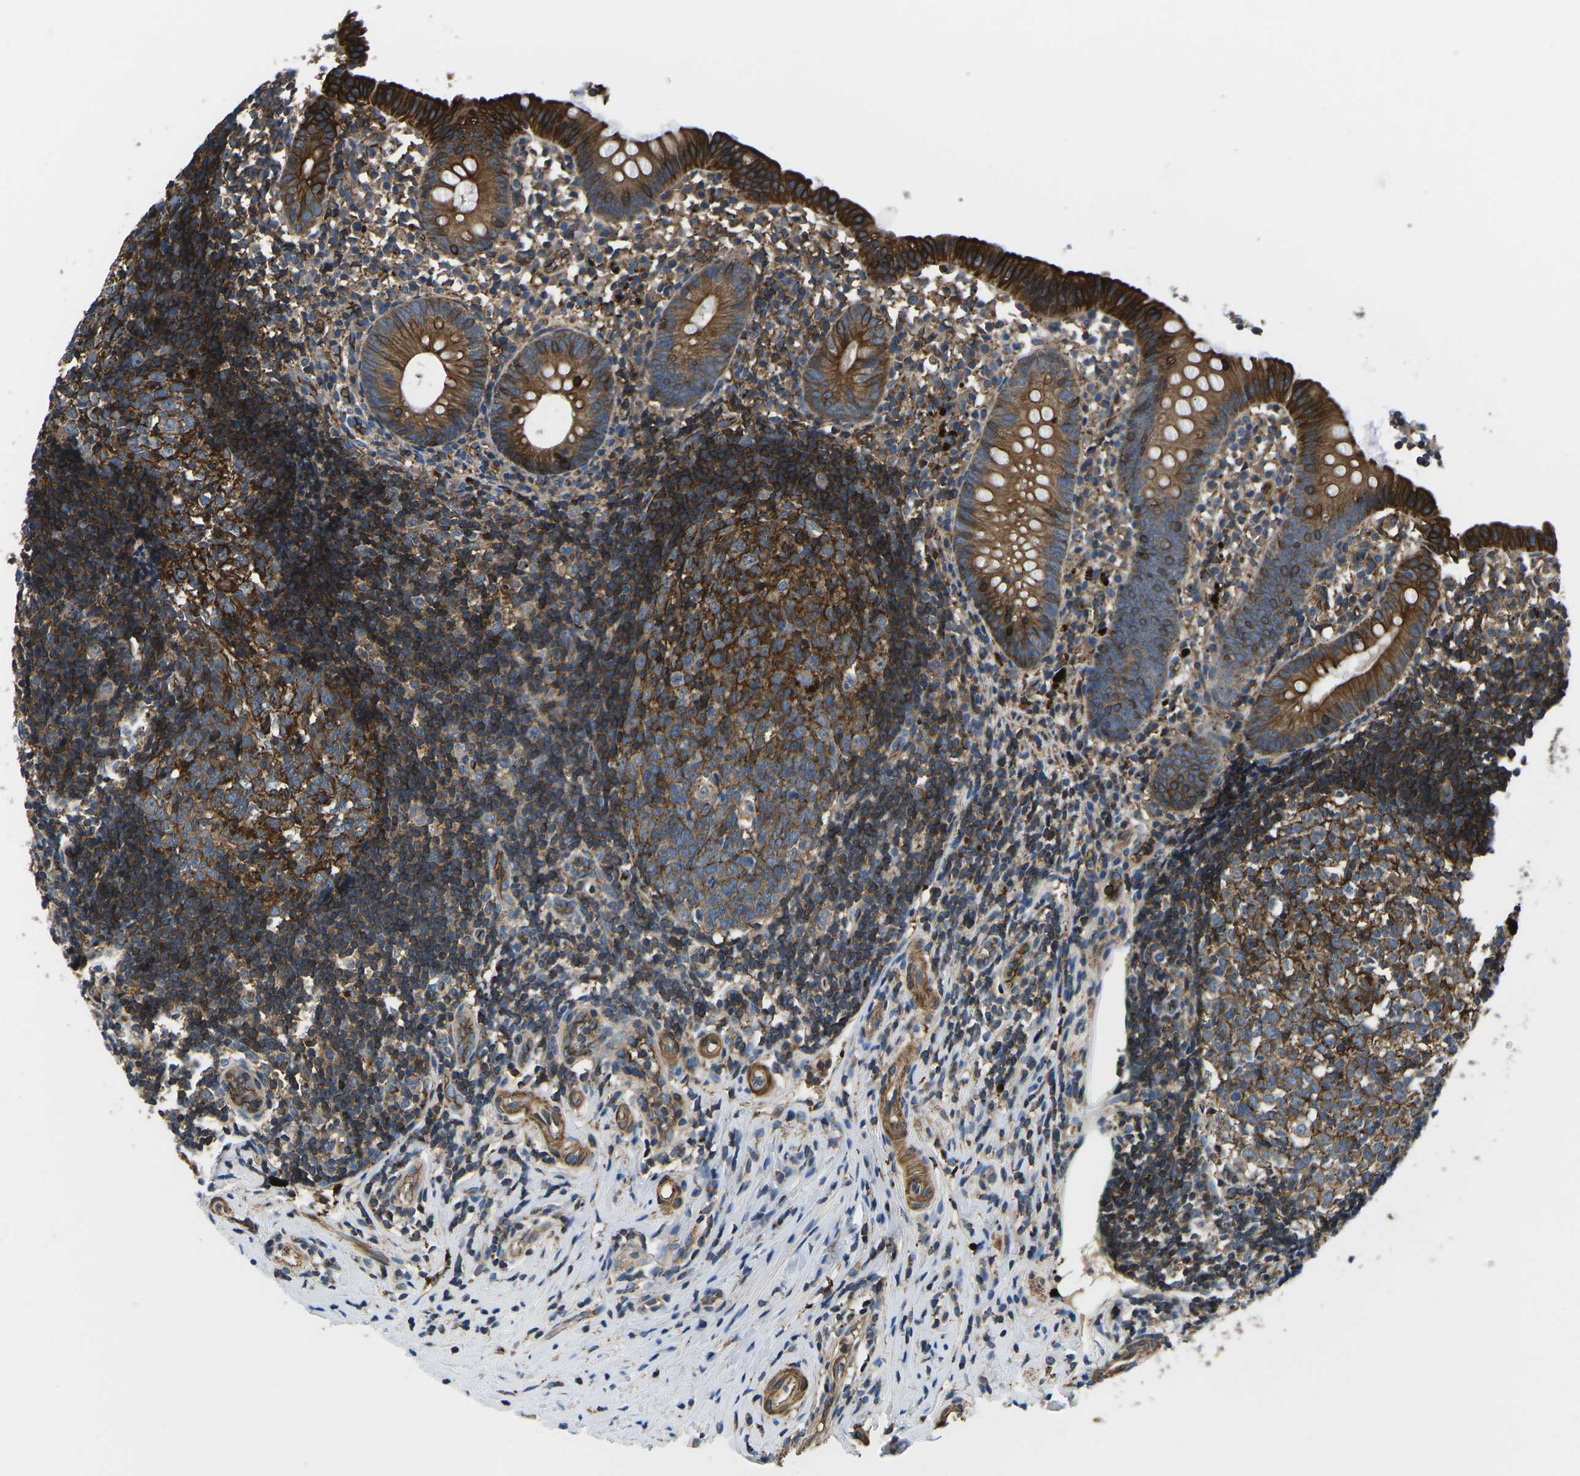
{"staining": {"intensity": "strong", "quantity": "25%-75%", "location": "cytoplasmic/membranous"}, "tissue": "appendix", "cell_type": "Glandular cells", "image_type": "normal", "snomed": [{"axis": "morphology", "description": "Normal tissue, NOS"}, {"axis": "topography", "description": "Appendix"}], "caption": "The micrograph exhibits immunohistochemical staining of unremarkable appendix. There is strong cytoplasmic/membranous staining is appreciated in about 25%-75% of glandular cells.", "gene": "KCNJ15", "patient": {"sex": "female", "age": 20}}